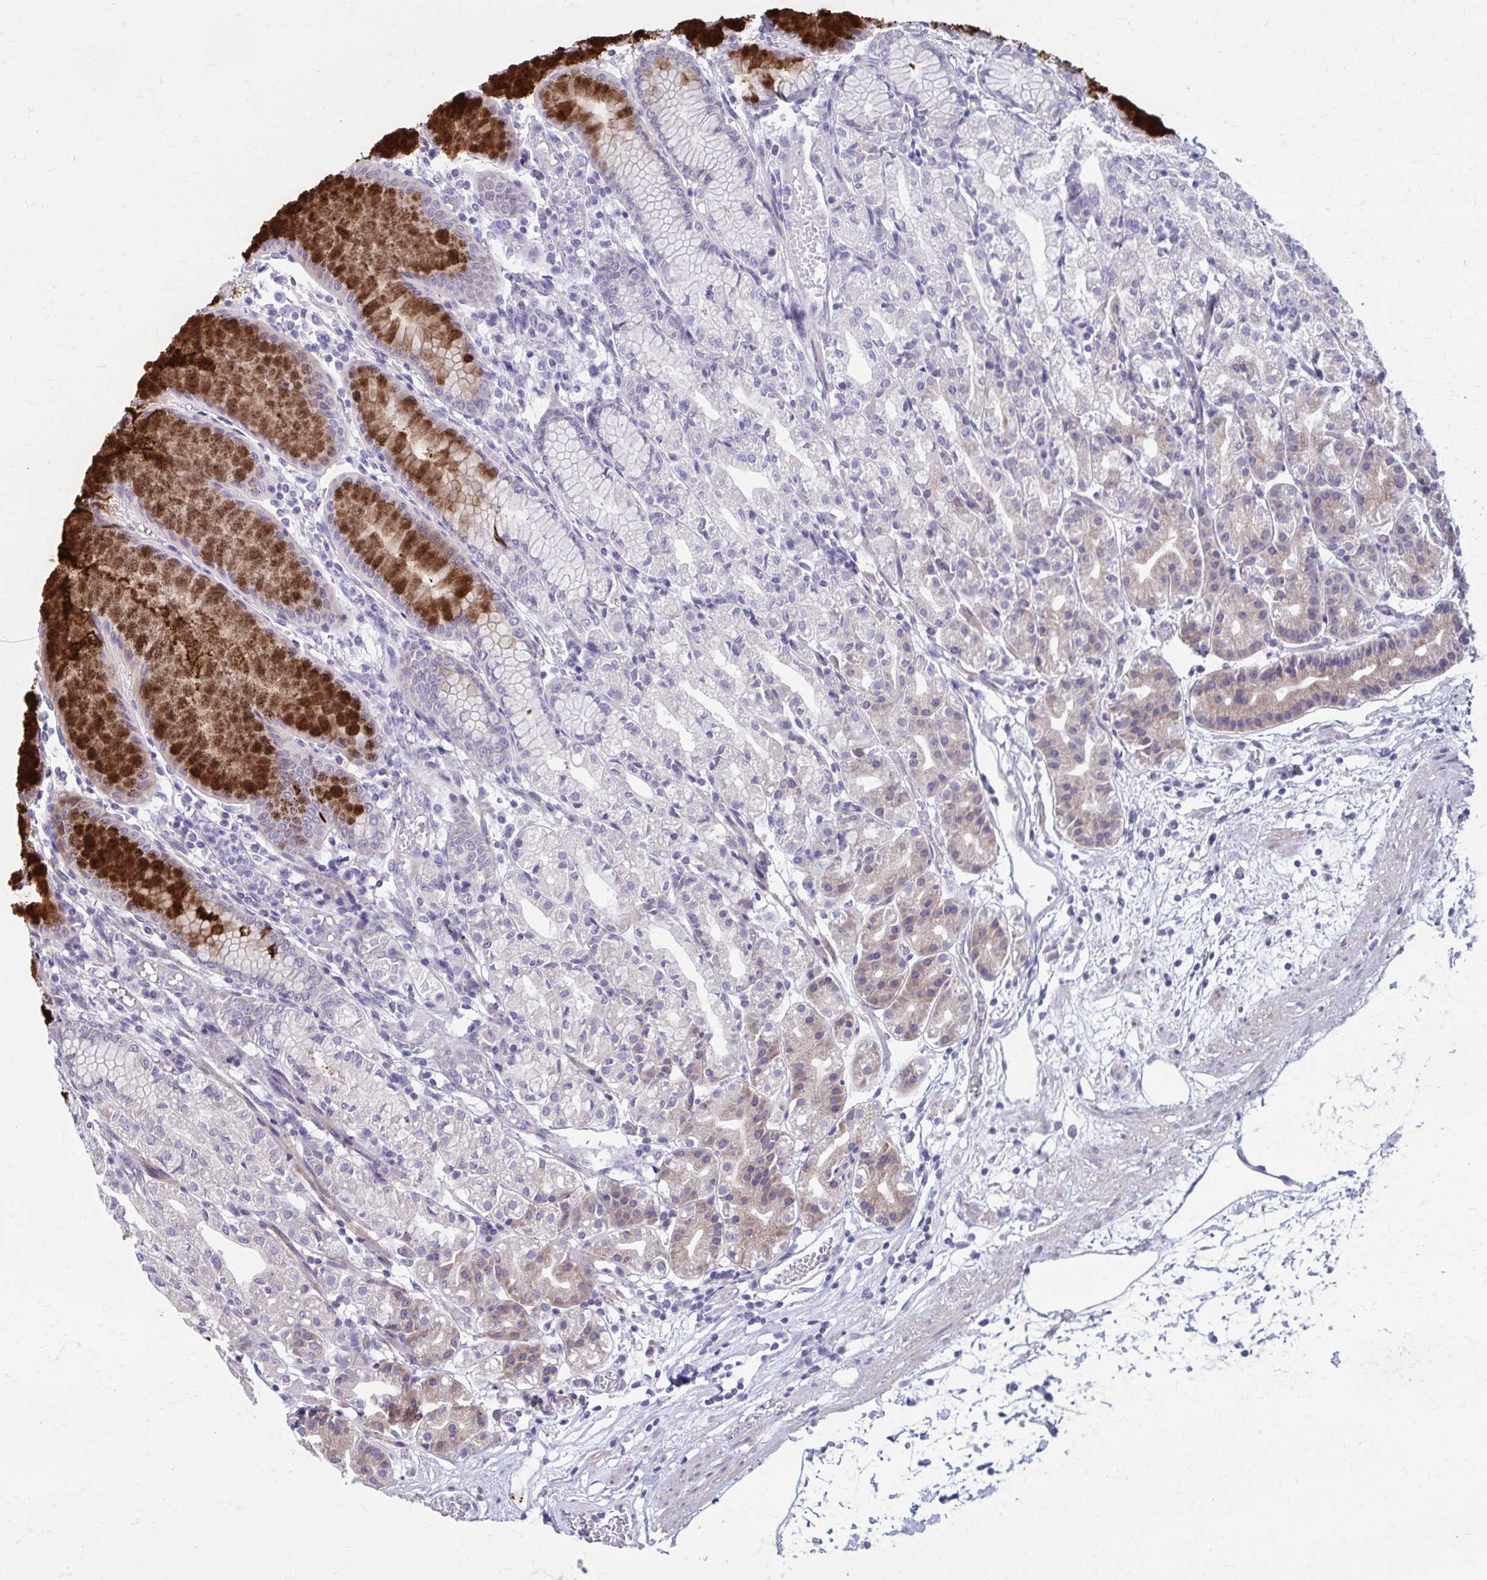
{"staining": {"intensity": "strong", "quantity": "<25%", "location": "cytoplasmic/membranous"}, "tissue": "stomach", "cell_type": "Glandular cells", "image_type": "normal", "snomed": [{"axis": "morphology", "description": "Normal tissue, NOS"}, {"axis": "topography", "description": "Stomach"}], "caption": "Immunohistochemical staining of normal human stomach shows medium levels of strong cytoplasmic/membranous expression in about <25% of glandular cells.", "gene": "GIGYF2", "patient": {"sex": "female", "age": 57}}